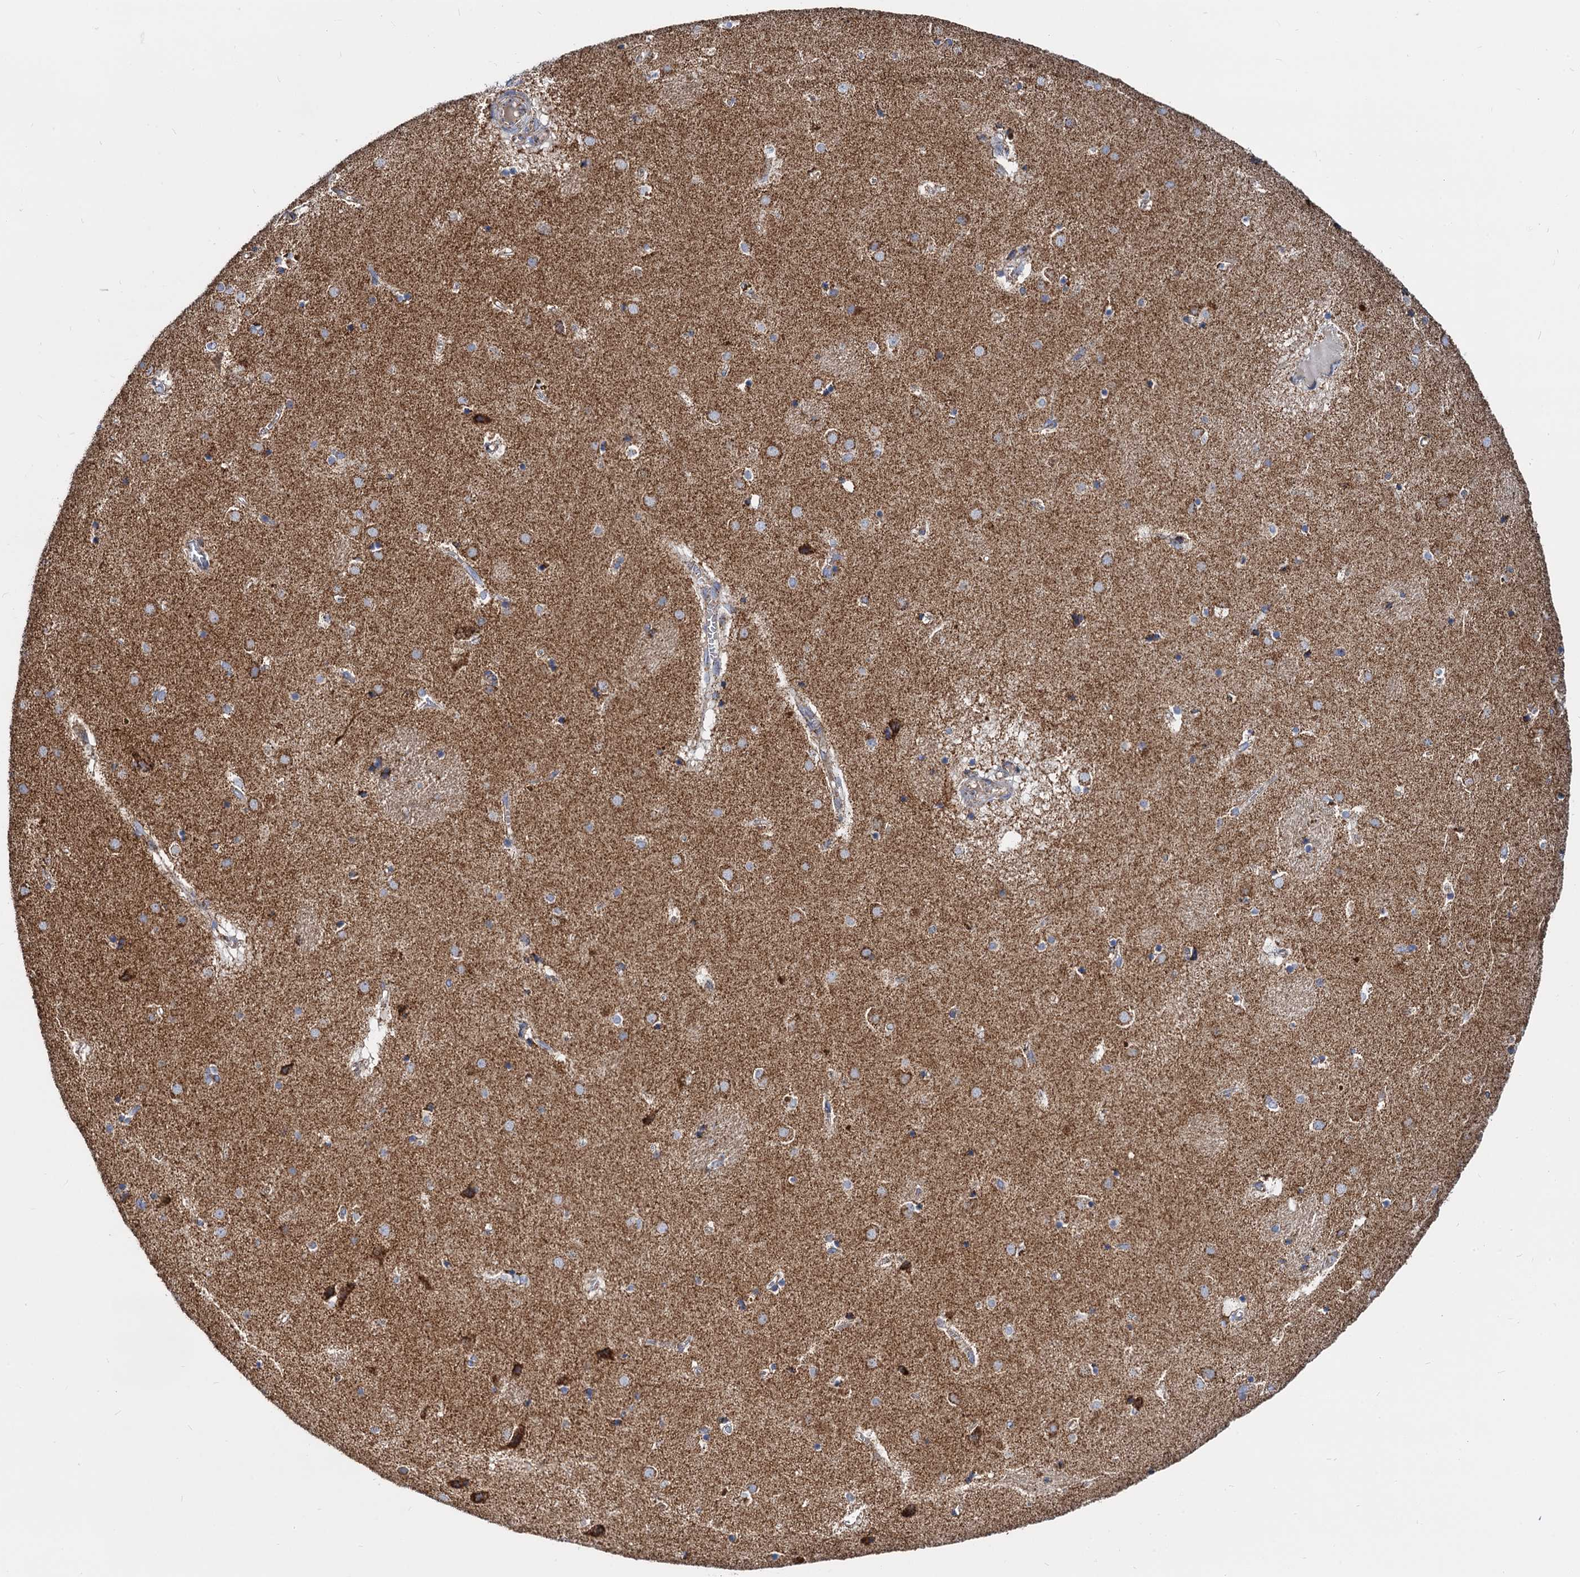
{"staining": {"intensity": "moderate", "quantity": "<25%", "location": "cytoplasmic/membranous"}, "tissue": "caudate", "cell_type": "Glial cells", "image_type": "normal", "snomed": [{"axis": "morphology", "description": "Normal tissue, NOS"}, {"axis": "topography", "description": "Lateral ventricle wall"}], "caption": "A micrograph showing moderate cytoplasmic/membranous staining in approximately <25% of glial cells in unremarkable caudate, as visualized by brown immunohistochemical staining.", "gene": "TIMM10", "patient": {"sex": "male", "age": 70}}